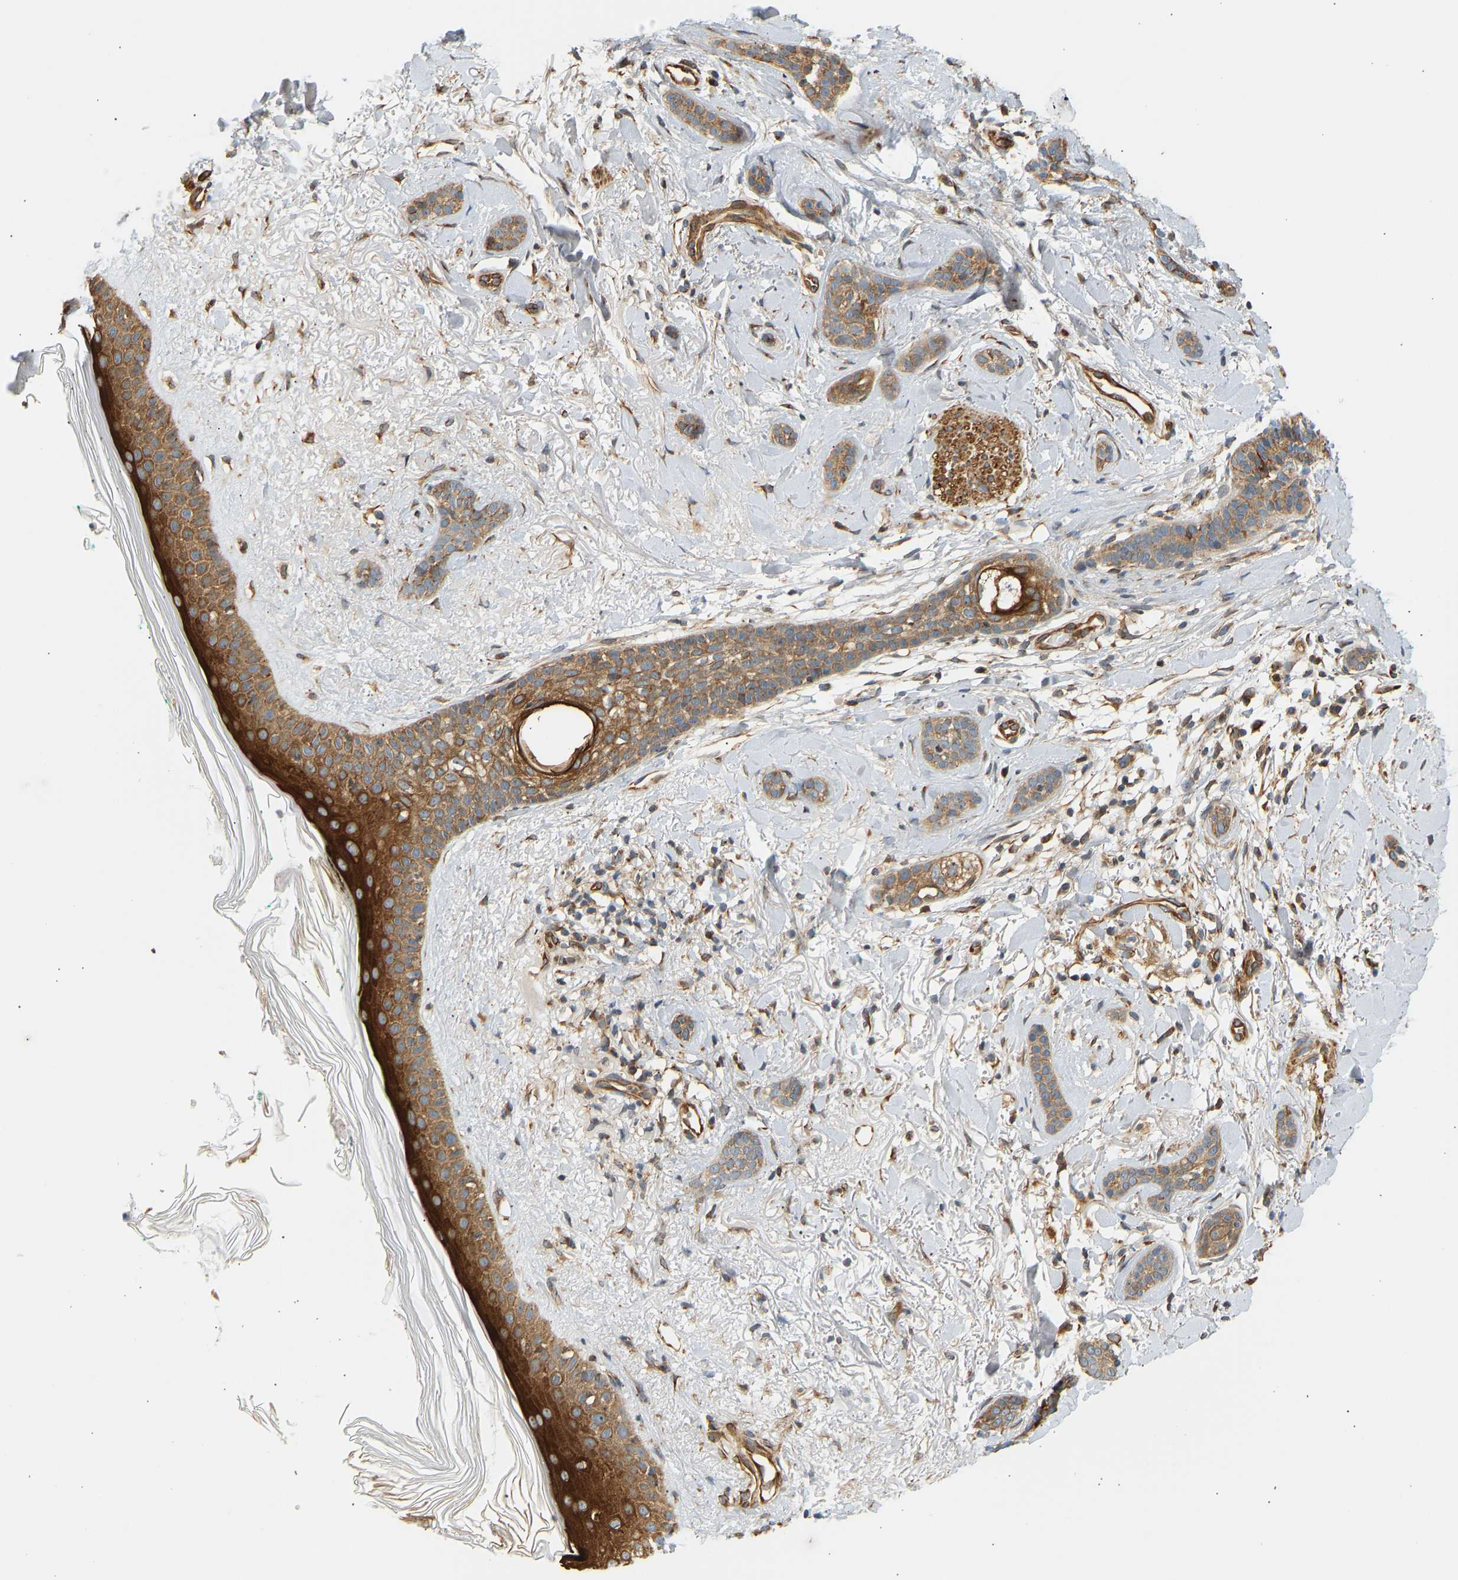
{"staining": {"intensity": "moderate", "quantity": ">75%", "location": "cytoplasmic/membranous"}, "tissue": "skin cancer", "cell_type": "Tumor cells", "image_type": "cancer", "snomed": [{"axis": "morphology", "description": "Basal cell carcinoma"}, {"axis": "morphology", "description": "Adnexal tumor, benign"}, {"axis": "topography", "description": "Skin"}], "caption": "Benign adnexal tumor (skin) tissue reveals moderate cytoplasmic/membranous expression in about >75% of tumor cells, visualized by immunohistochemistry.", "gene": "CEP57", "patient": {"sex": "female", "age": 42}}